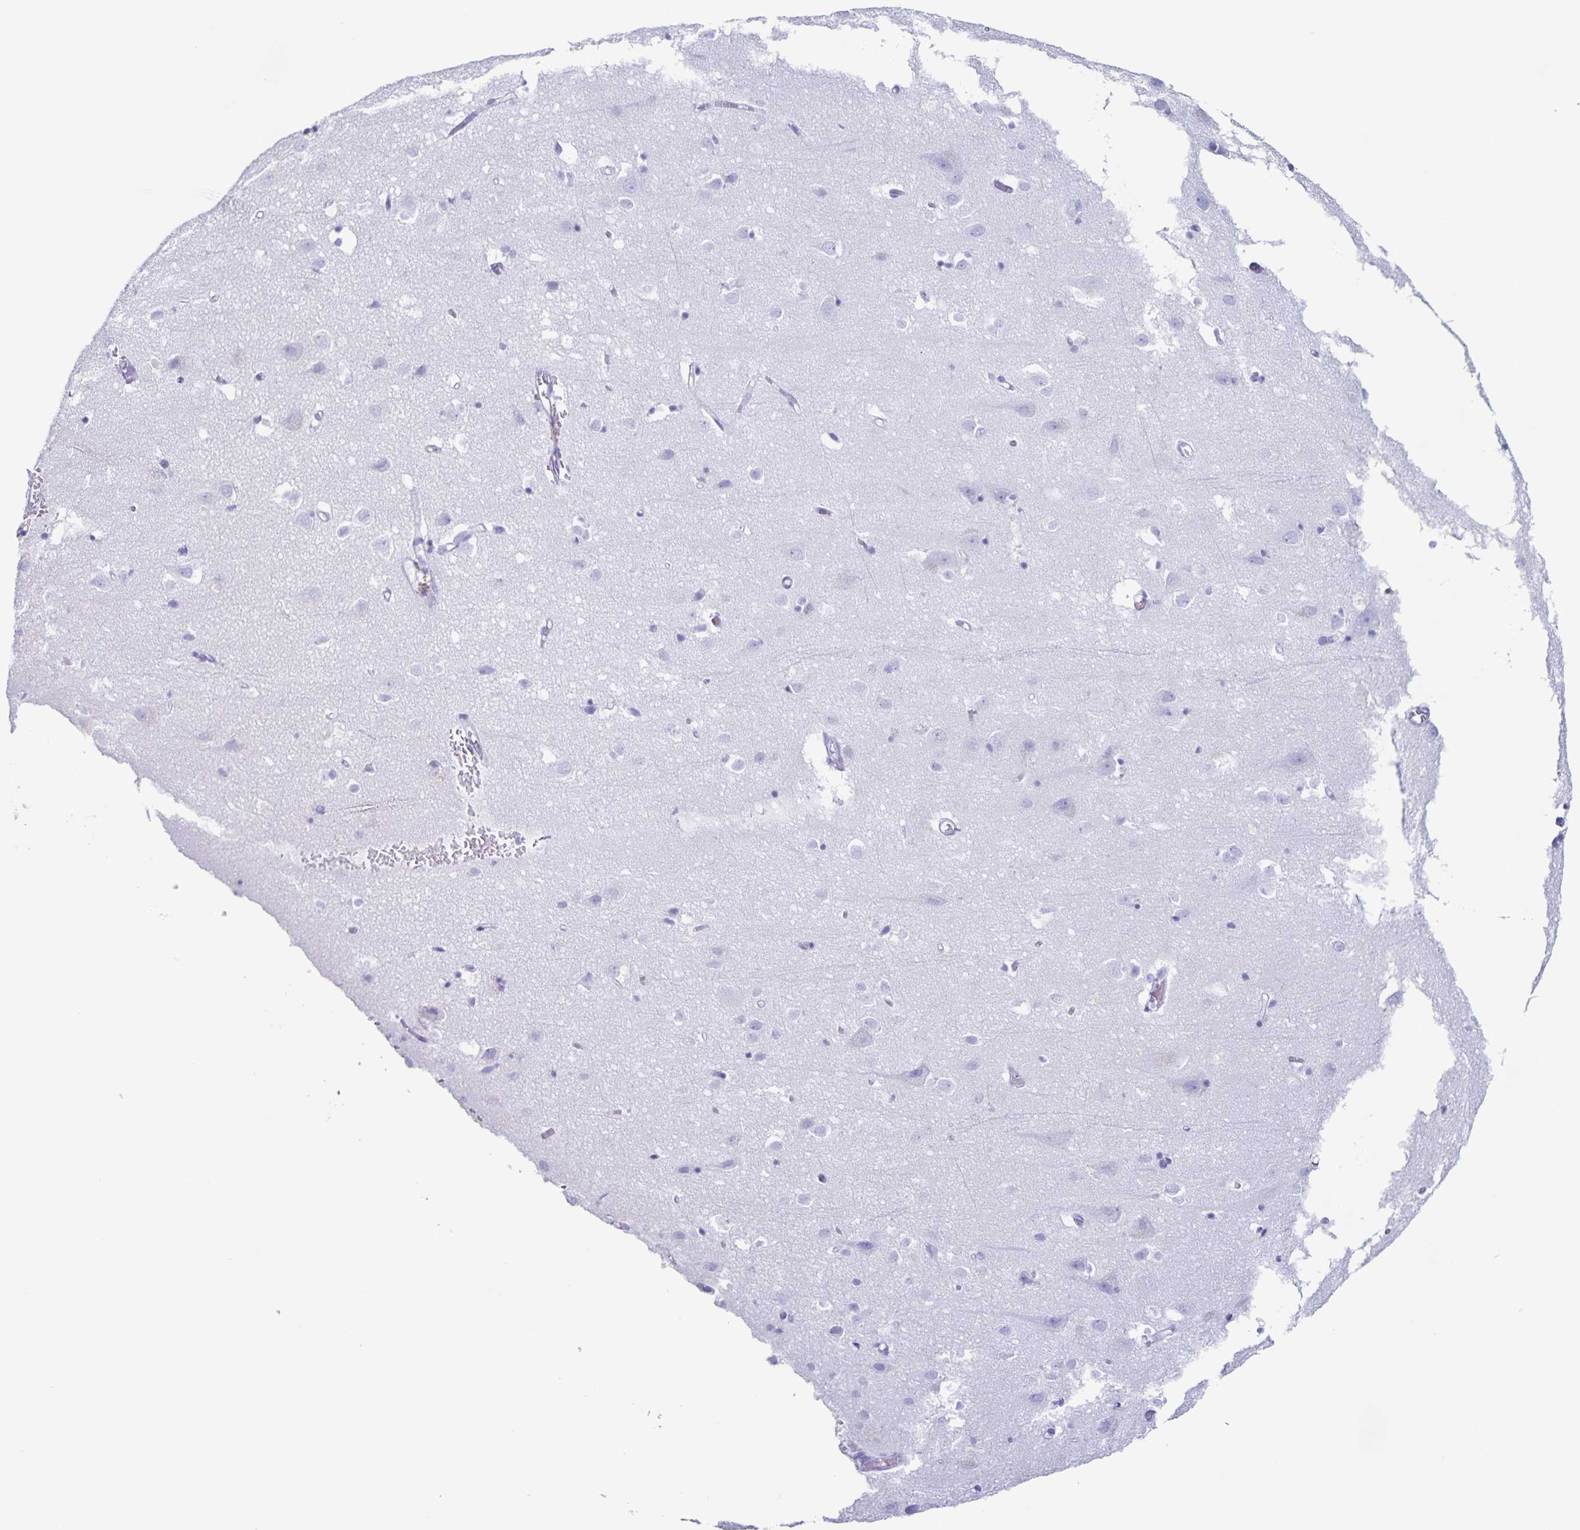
{"staining": {"intensity": "negative", "quantity": "none", "location": "none"}, "tissue": "cerebral cortex", "cell_type": "Endothelial cells", "image_type": "normal", "snomed": [{"axis": "morphology", "description": "Normal tissue, NOS"}, {"axis": "topography", "description": "Cerebral cortex"}], "caption": "High magnification brightfield microscopy of normal cerebral cortex stained with DAB (3,3'-diaminobenzidine) (brown) and counterstained with hematoxylin (blue): endothelial cells show no significant staining.", "gene": "C12orf56", "patient": {"sex": "male", "age": 70}}